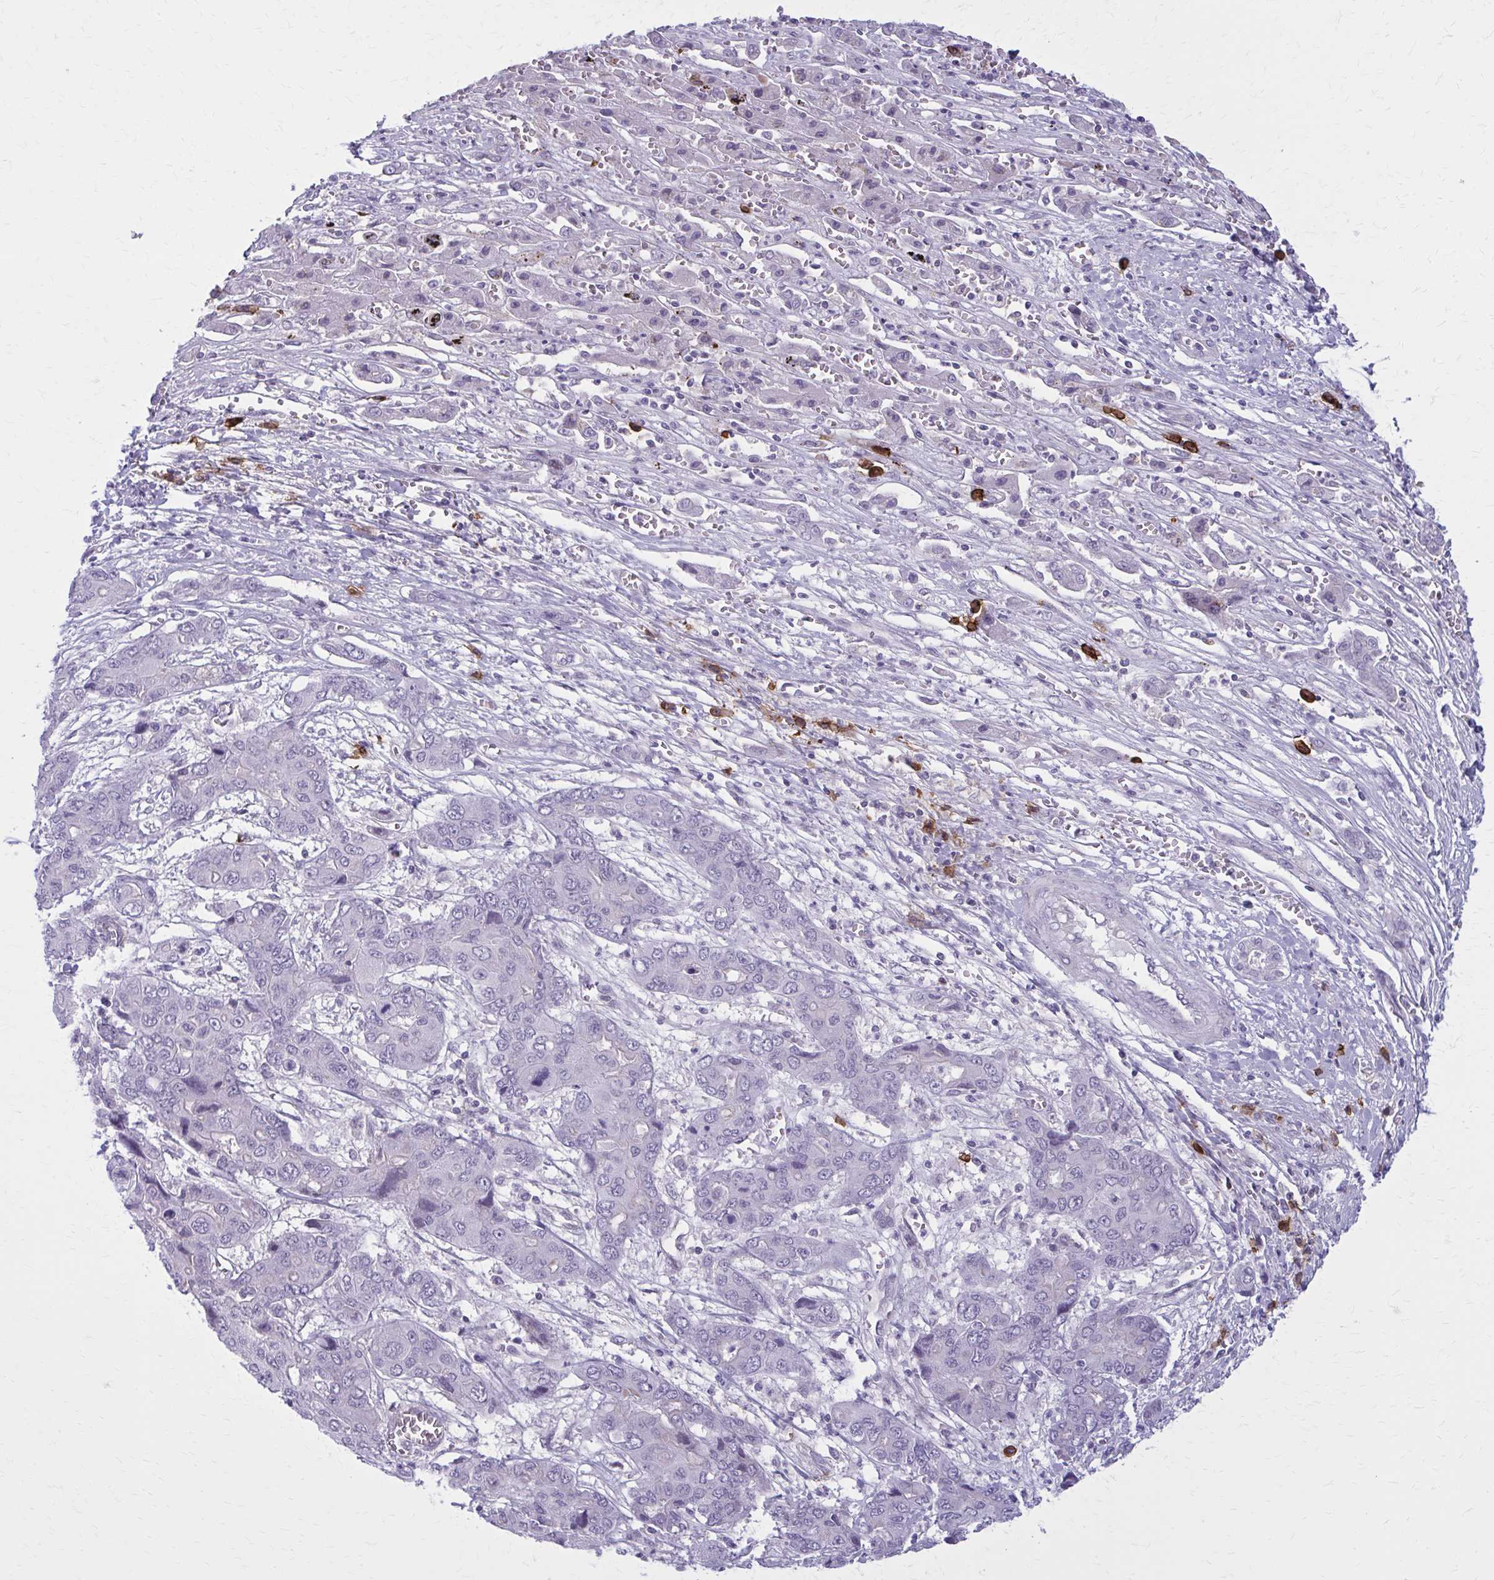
{"staining": {"intensity": "negative", "quantity": "none", "location": "none"}, "tissue": "liver cancer", "cell_type": "Tumor cells", "image_type": "cancer", "snomed": [{"axis": "morphology", "description": "Cholangiocarcinoma"}, {"axis": "topography", "description": "Liver"}], "caption": "This is an IHC histopathology image of liver cholangiocarcinoma. There is no staining in tumor cells.", "gene": "CD38", "patient": {"sex": "male", "age": 67}}